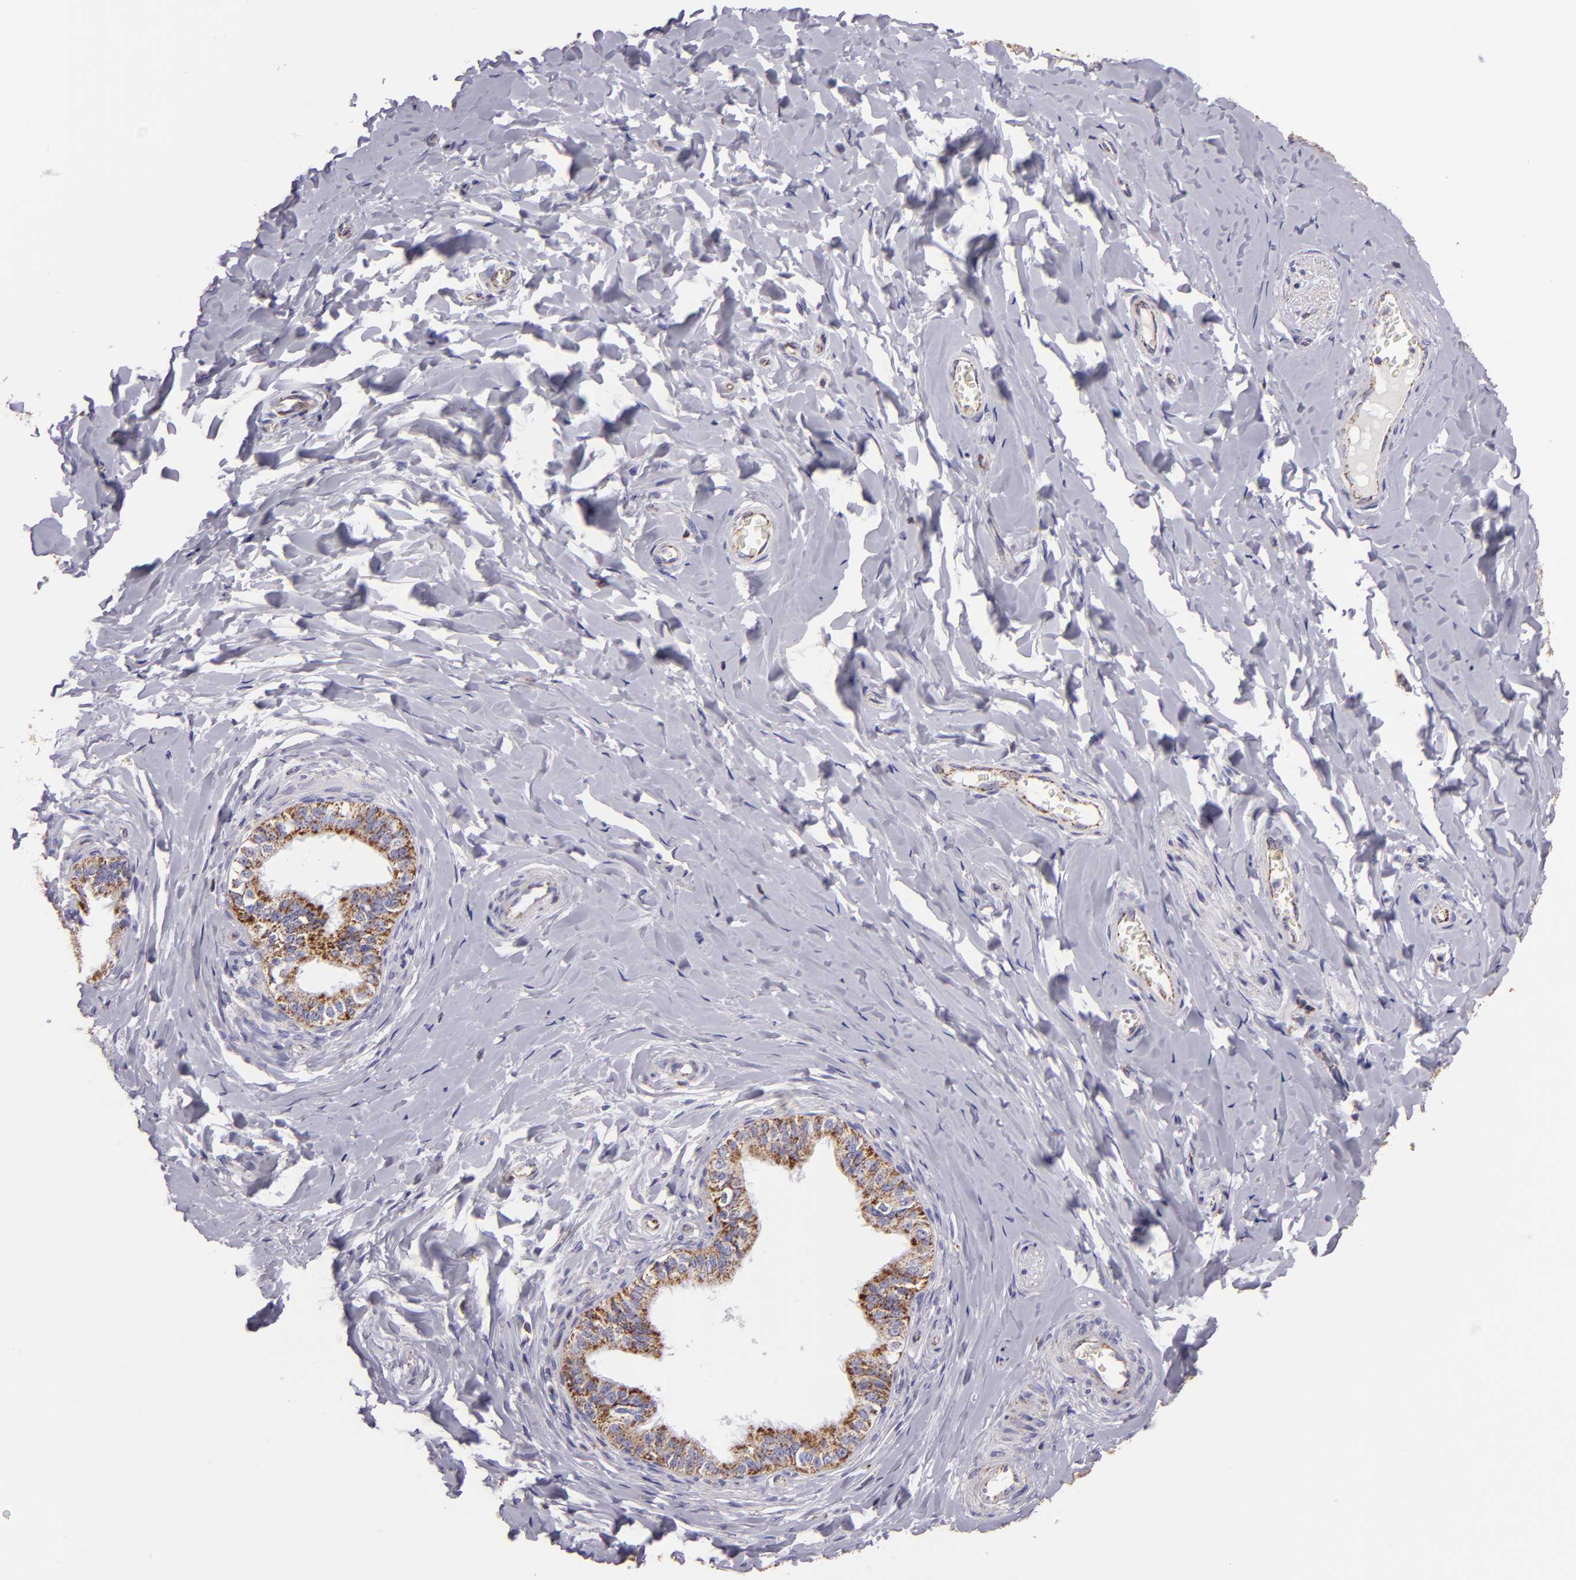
{"staining": {"intensity": "strong", "quantity": "<25%", "location": "cytoplasmic/membranous"}, "tissue": "epididymis", "cell_type": "Glandular cells", "image_type": "normal", "snomed": [{"axis": "morphology", "description": "Normal tissue, NOS"}, {"axis": "topography", "description": "Soft tissue"}, {"axis": "topography", "description": "Epididymis"}], "caption": "Immunohistochemistry (DAB (3,3'-diaminobenzidine)) staining of unremarkable human epididymis shows strong cytoplasmic/membranous protein positivity in approximately <25% of glandular cells. (Brightfield microscopy of DAB IHC at high magnification).", "gene": "HSPD1", "patient": {"sex": "male", "age": 26}}